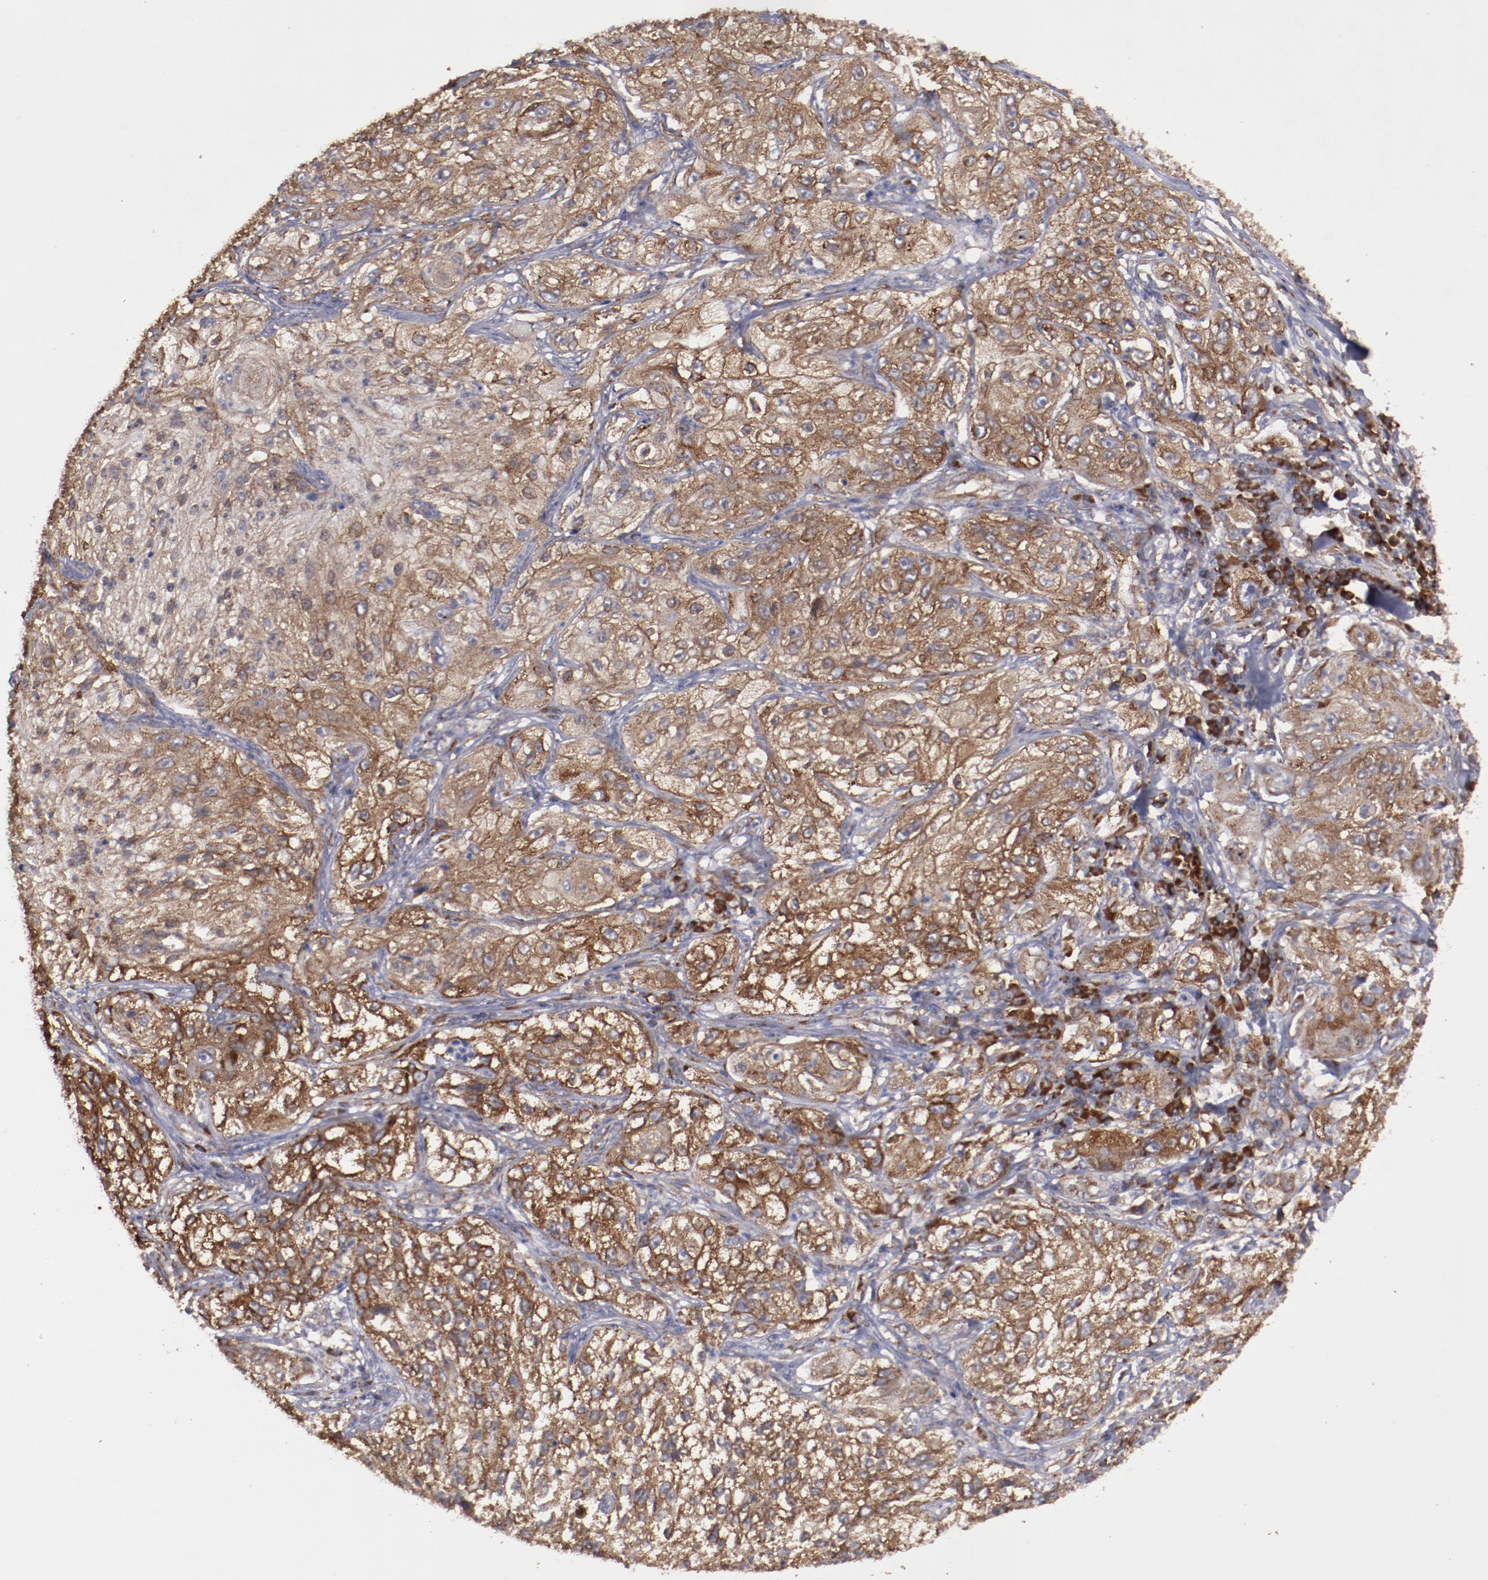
{"staining": {"intensity": "moderate", "quantity": ">75%", "location": "cytoplasmic/membranous"}, "tissue": "lung cancer", "cell_type": "Tumor cells", "image_type": "cancer", "snomed": [{"axis": "morphology", "description": "Inflammation, NOS"}, {"axis": "morphology", "description": "Squamous cell carcinoma, NOS"}, {"axis": "topography", "description": "Lymph node"}, {"axis": "topography", "description": "Soft tissue"}, {"axis": "topography", "description": "Lung"}], "caption": "Immunohistochemical staining of human lung cancer reveals medium levels of moderate cytoplasmic/membranous protein expression in about >75% of tumor cells.", "gene": "RPS4Y1", "patient": {"sex": "male", "age": 66}}